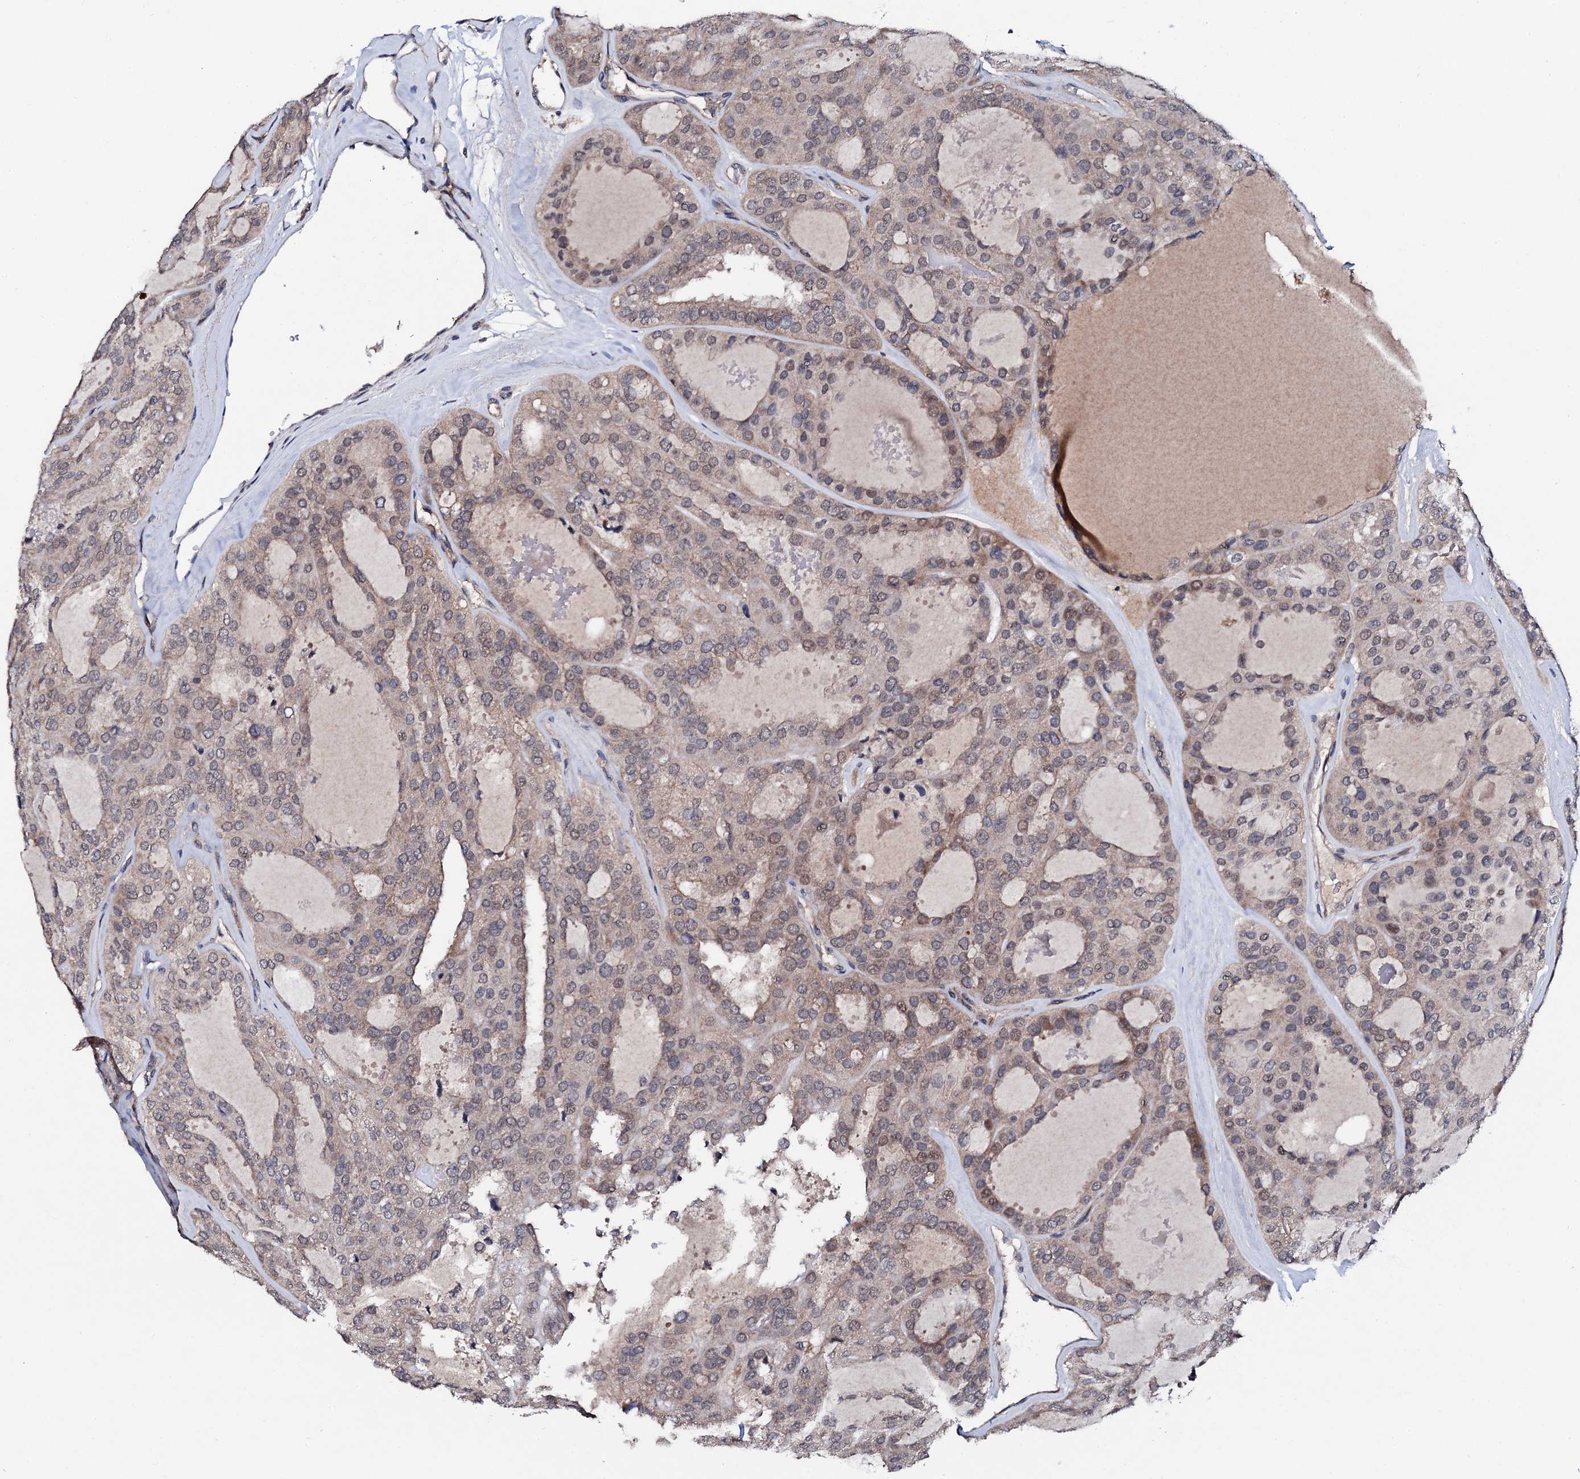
{"staining": {"intensity": "weak", "quantity": "25%-75%", "location": "cytoplasmic/membranous"}, "tissue": "thyroid cancer", "cell_type": "Tumor cells", "image_type": "cancer", "snomed": [{"axis": "morphology", "description": "Follicular adenoma carcinoma, NOS"}, {"axis": "topography", "description": "Thyroid gland"}], "caption": "The immunohistochemical stain labels weak cytoplasmic/membranous expression in tumor cells of thyroid cancer tissue. (DAB (3,3'-diaminobenzidine) IHC with brightfield microscopy, high magnification).", "gene": "IP6K1", "patient": {"sex": "male", "age": 75}}